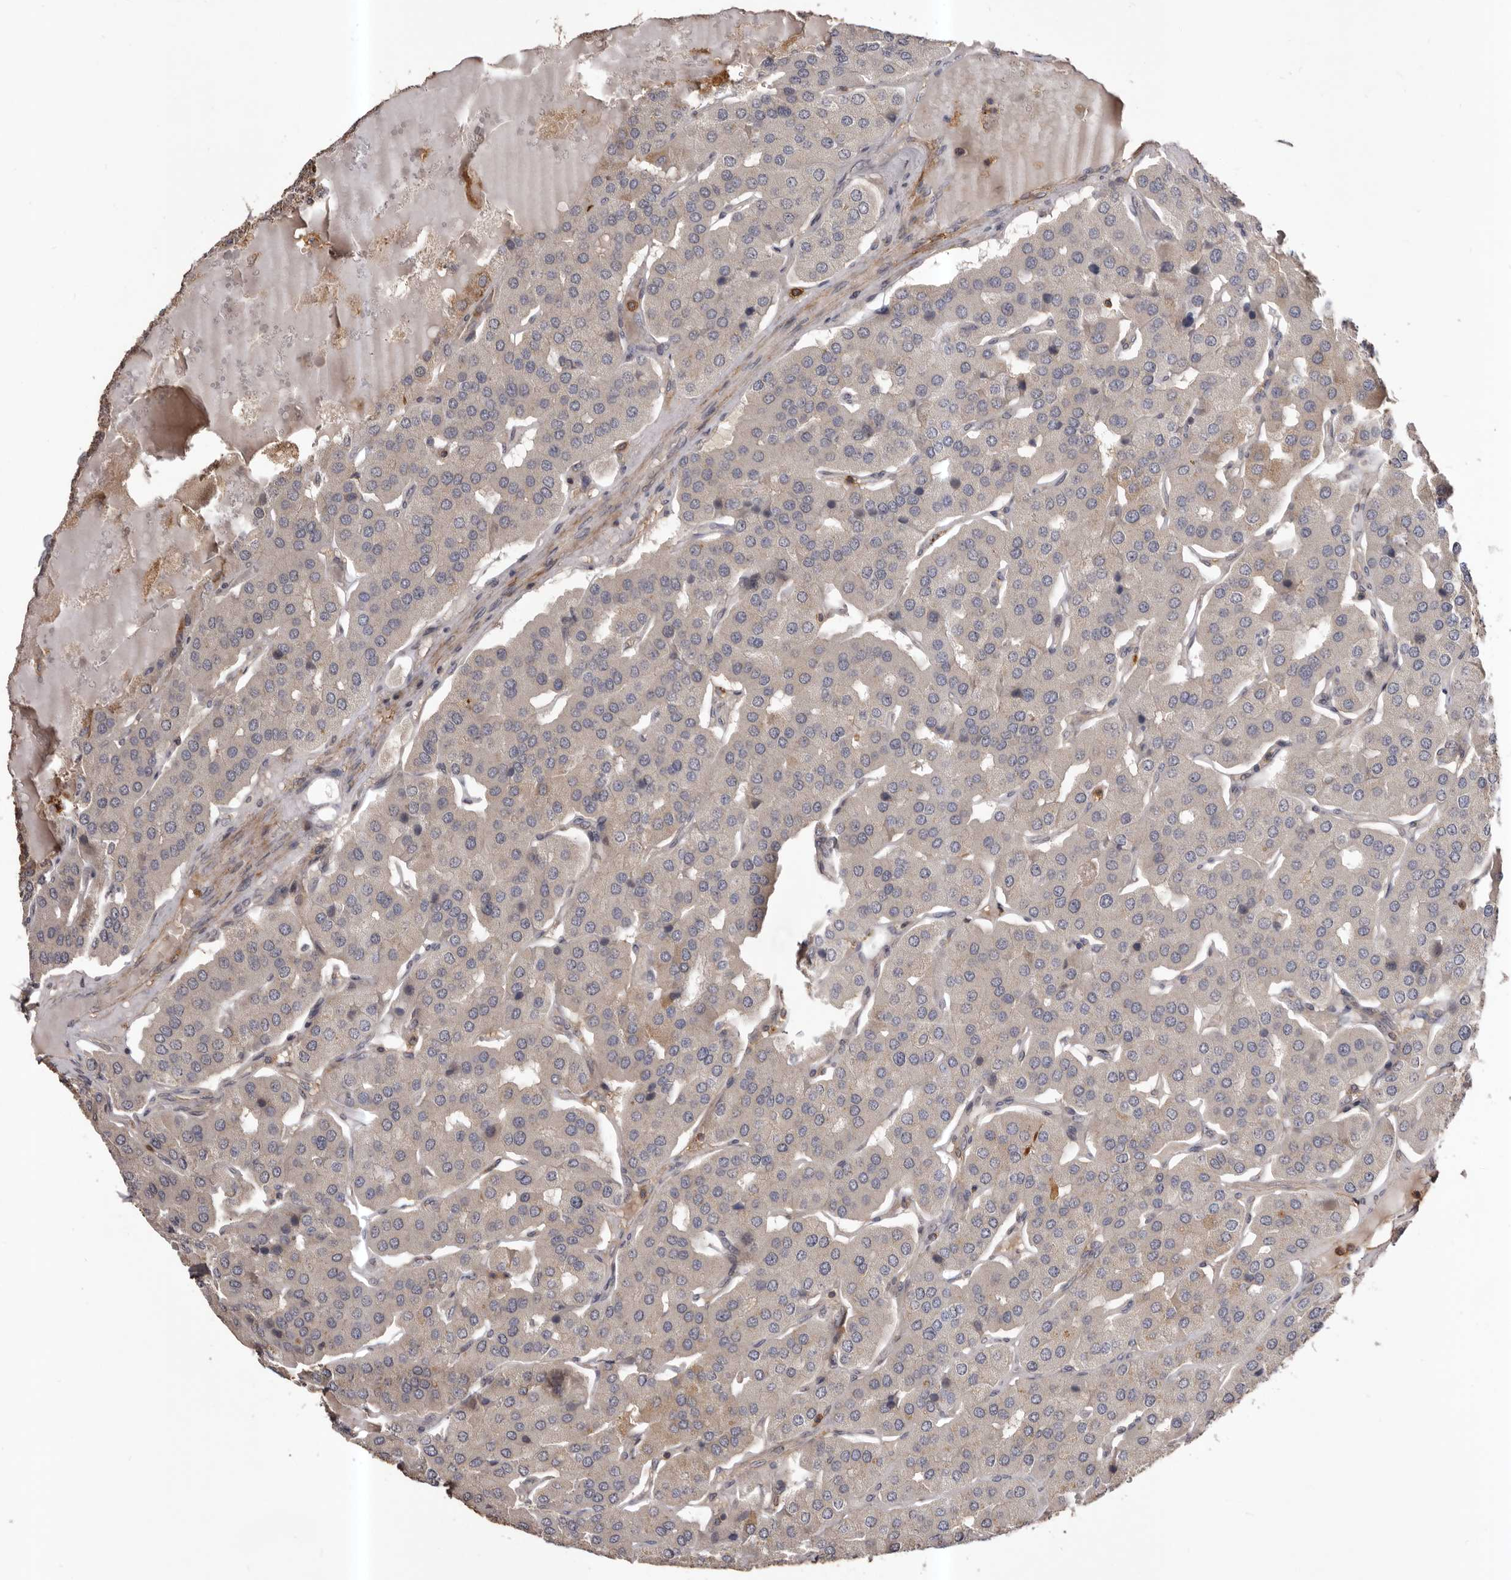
{"staining": {"intensity": "negative", "quantity": "none", "location": "none"}, "tissue": "parathyroid gland", "cell_type": "Glandular cells", "image_type": "normal", "snomed": [{"axis": "morphology", "description": "Normal tissue, NOS"}, {"axis": "morphology", "description": "Adenoma, NOS"}, {"axis": "topography", "description": "Parathyroid gland"}], "caption": "Immunohistochemical staining of benign human parathyroid gland demonstrates no significant expression in glandular cells.", "gene": "GLIPR2", "patient": {"sex": "female", "age": 86}}